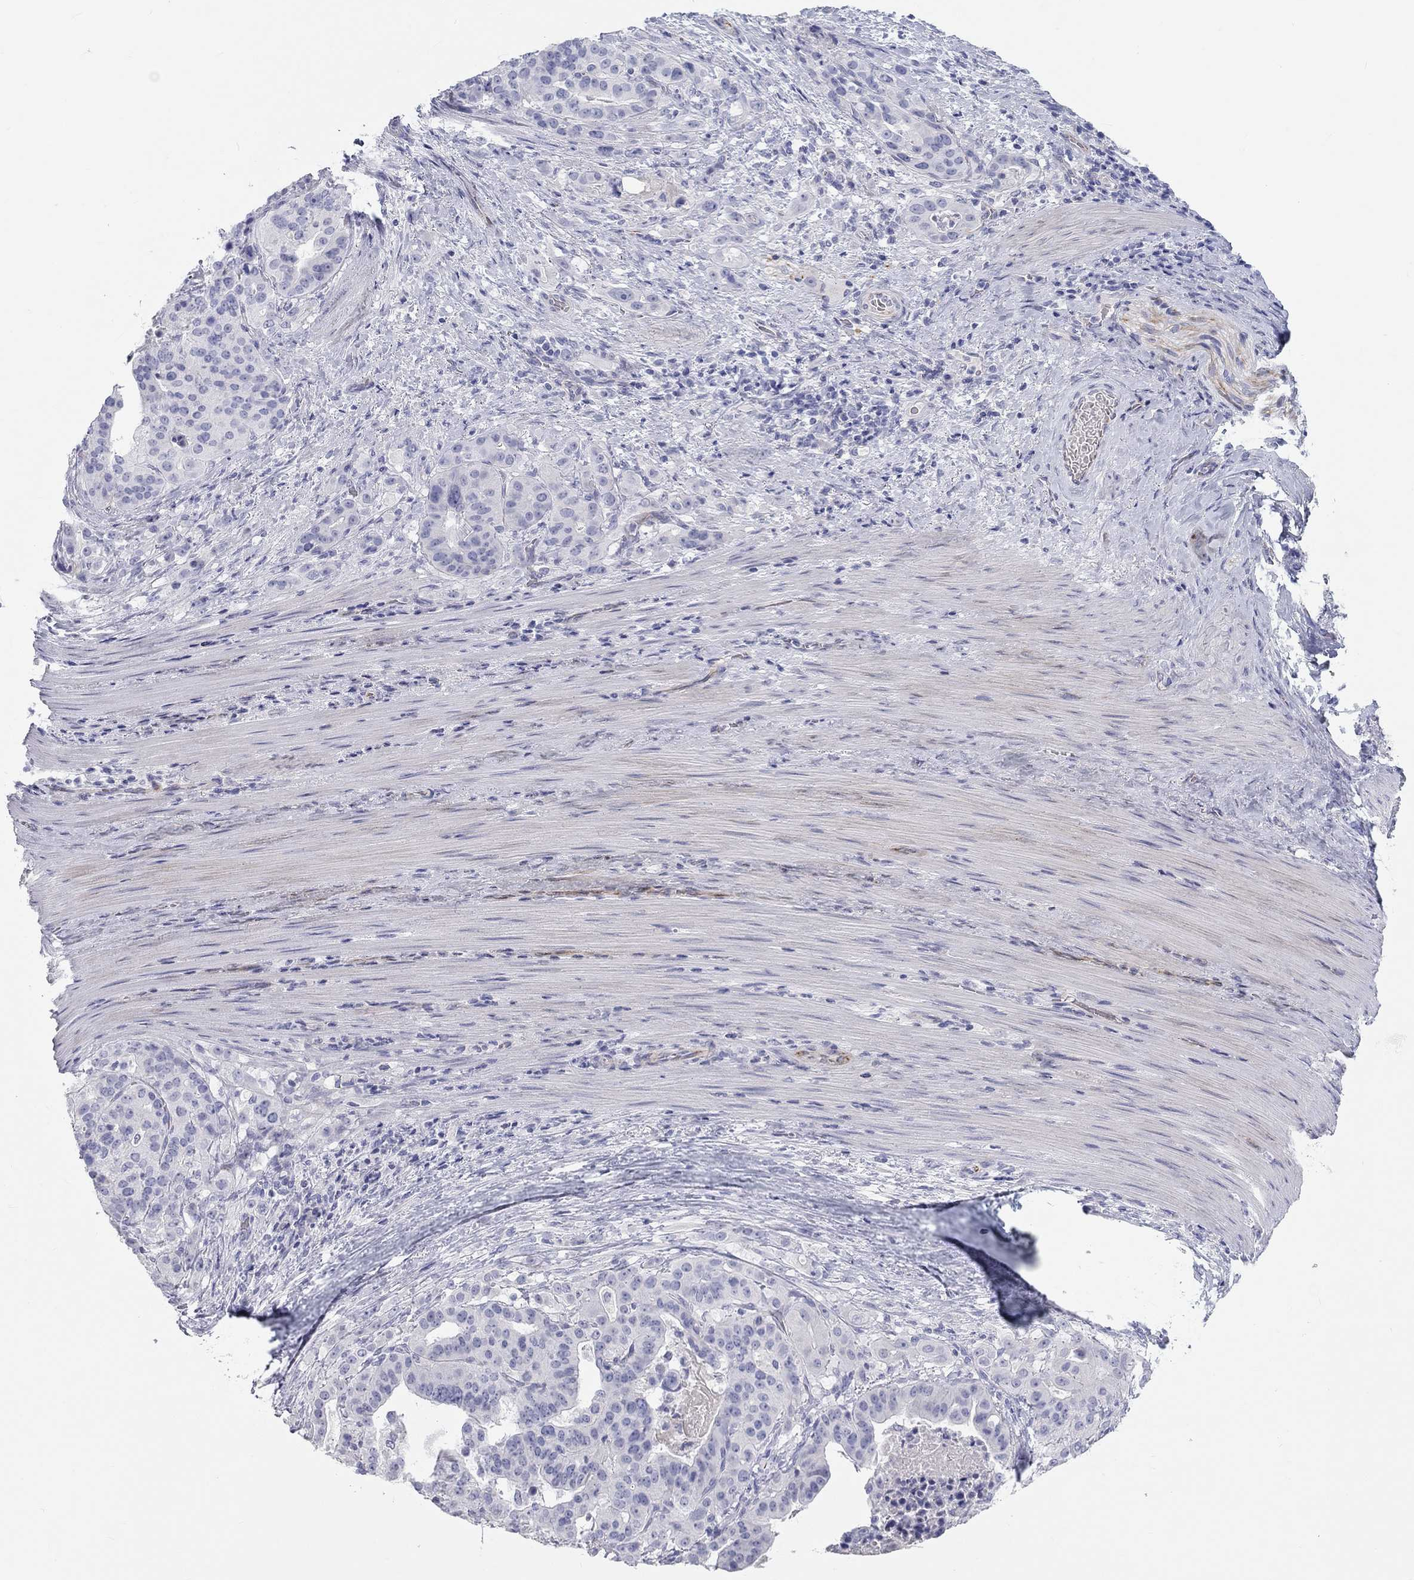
{"staining": {"intensity": "negative", "quantity": "none", "location": "none"}, "tissue": "stomach cancer", "cell_type": "Tumor cells", "image_type": "cancer", "snomed": [{"axis": "morphology", "description": "Adenocarcinoma, NOS"}, {"axis": "topography", "description": "Stomach"}], "caption": "Adenocarcinoma (stomach) was stained to show a protein in brown. There is no significant positivity in tumor cells.", "gene": "PCDHGC5", "patient": {"sex": "male", "age": 48}}